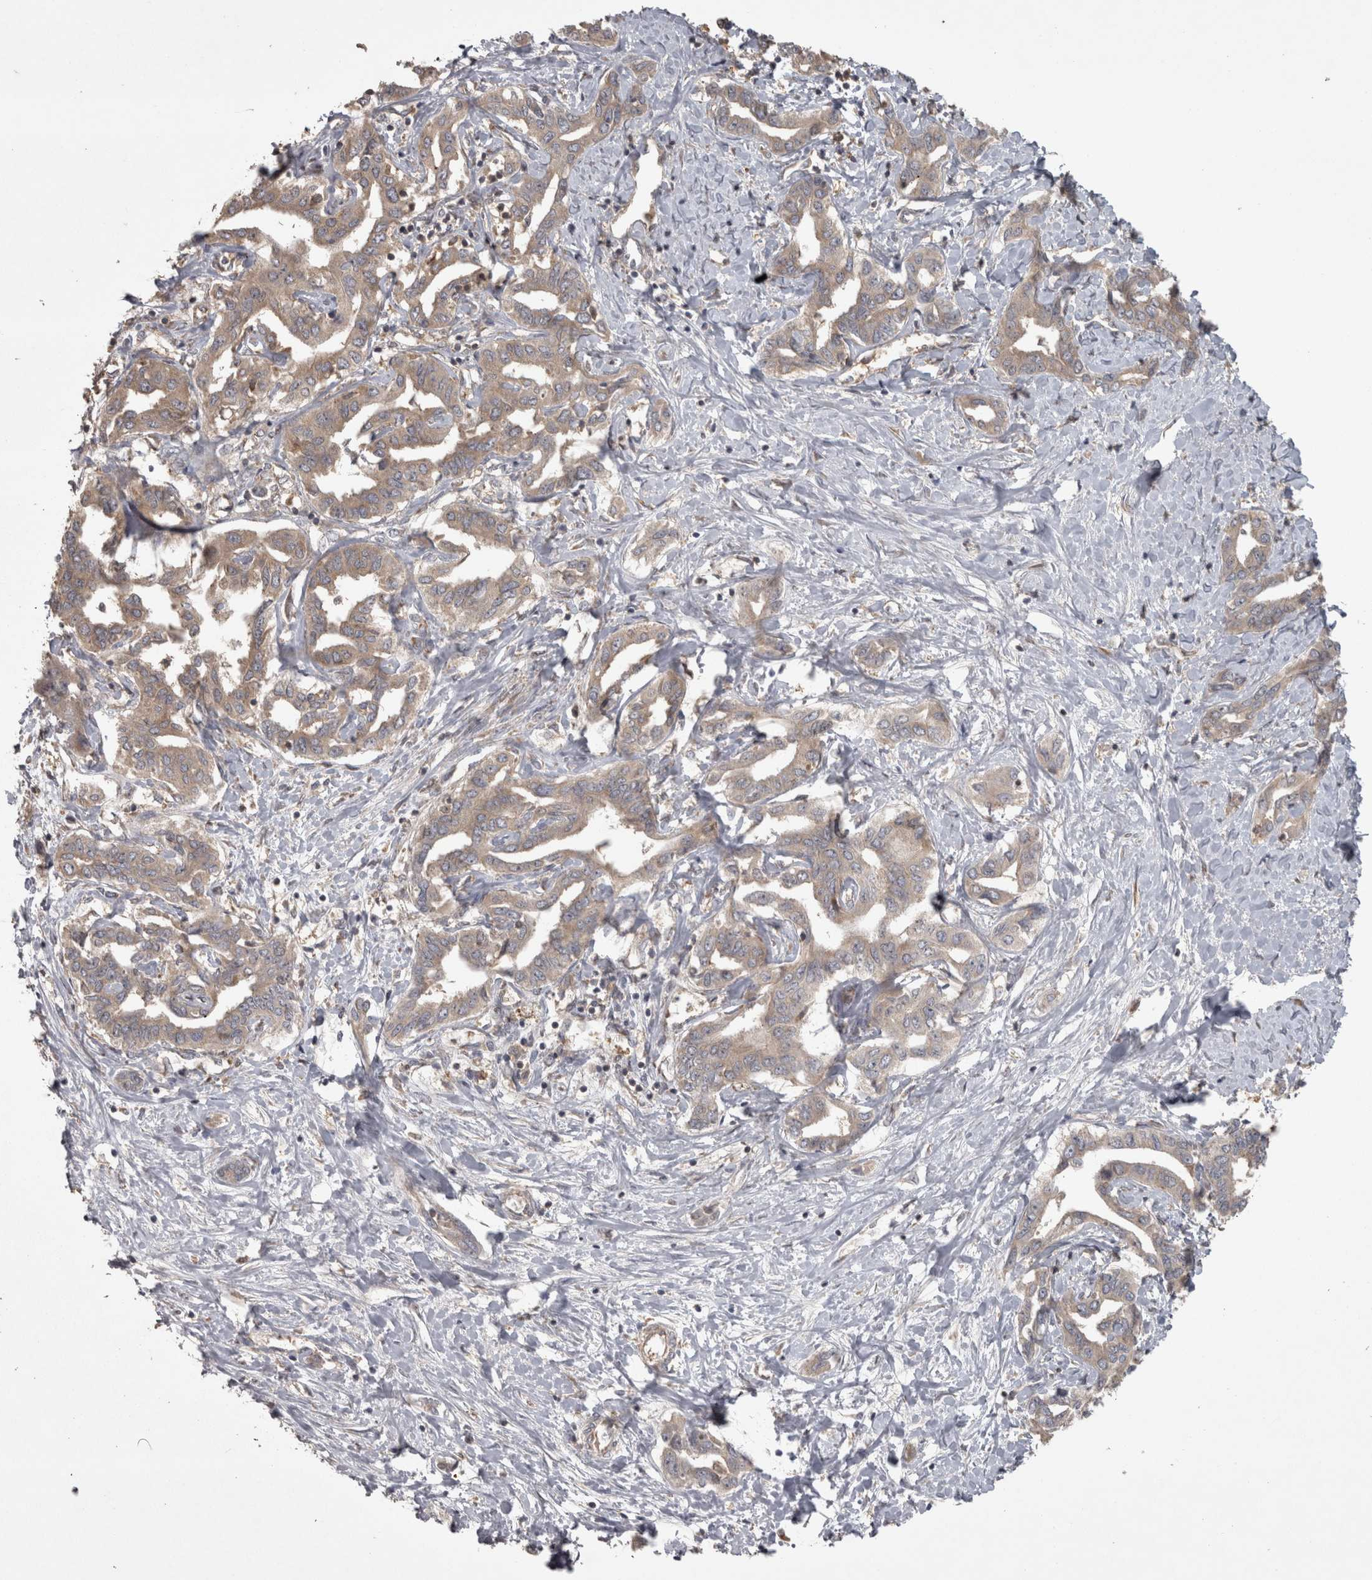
{"staining": {"intensity": "weak", "quantity": ">75%", "location": "cytoplasmic/membranous"}, "tissue": "liver cancer", "cell_type": "Tumor cells", "image_type": "cancer", "snomed": [{"axis": "morphology", "description": "Cholangiocarcinoma"}, {"axis": "topography", "description": "Liver"}], "caption": "Weak cytoplasmic/membranous positivity is present in approximately >75% of tumor cells in liver cancer (cholangiocarcinoma). Using DAB (3,3'-diaminobenzidine) (brown) and hematoxylin (blue) stains, captured at high magnification using brightfield microscopy.", "gene": "MICU3", "patient": {"sex": "male", "age": 59}}